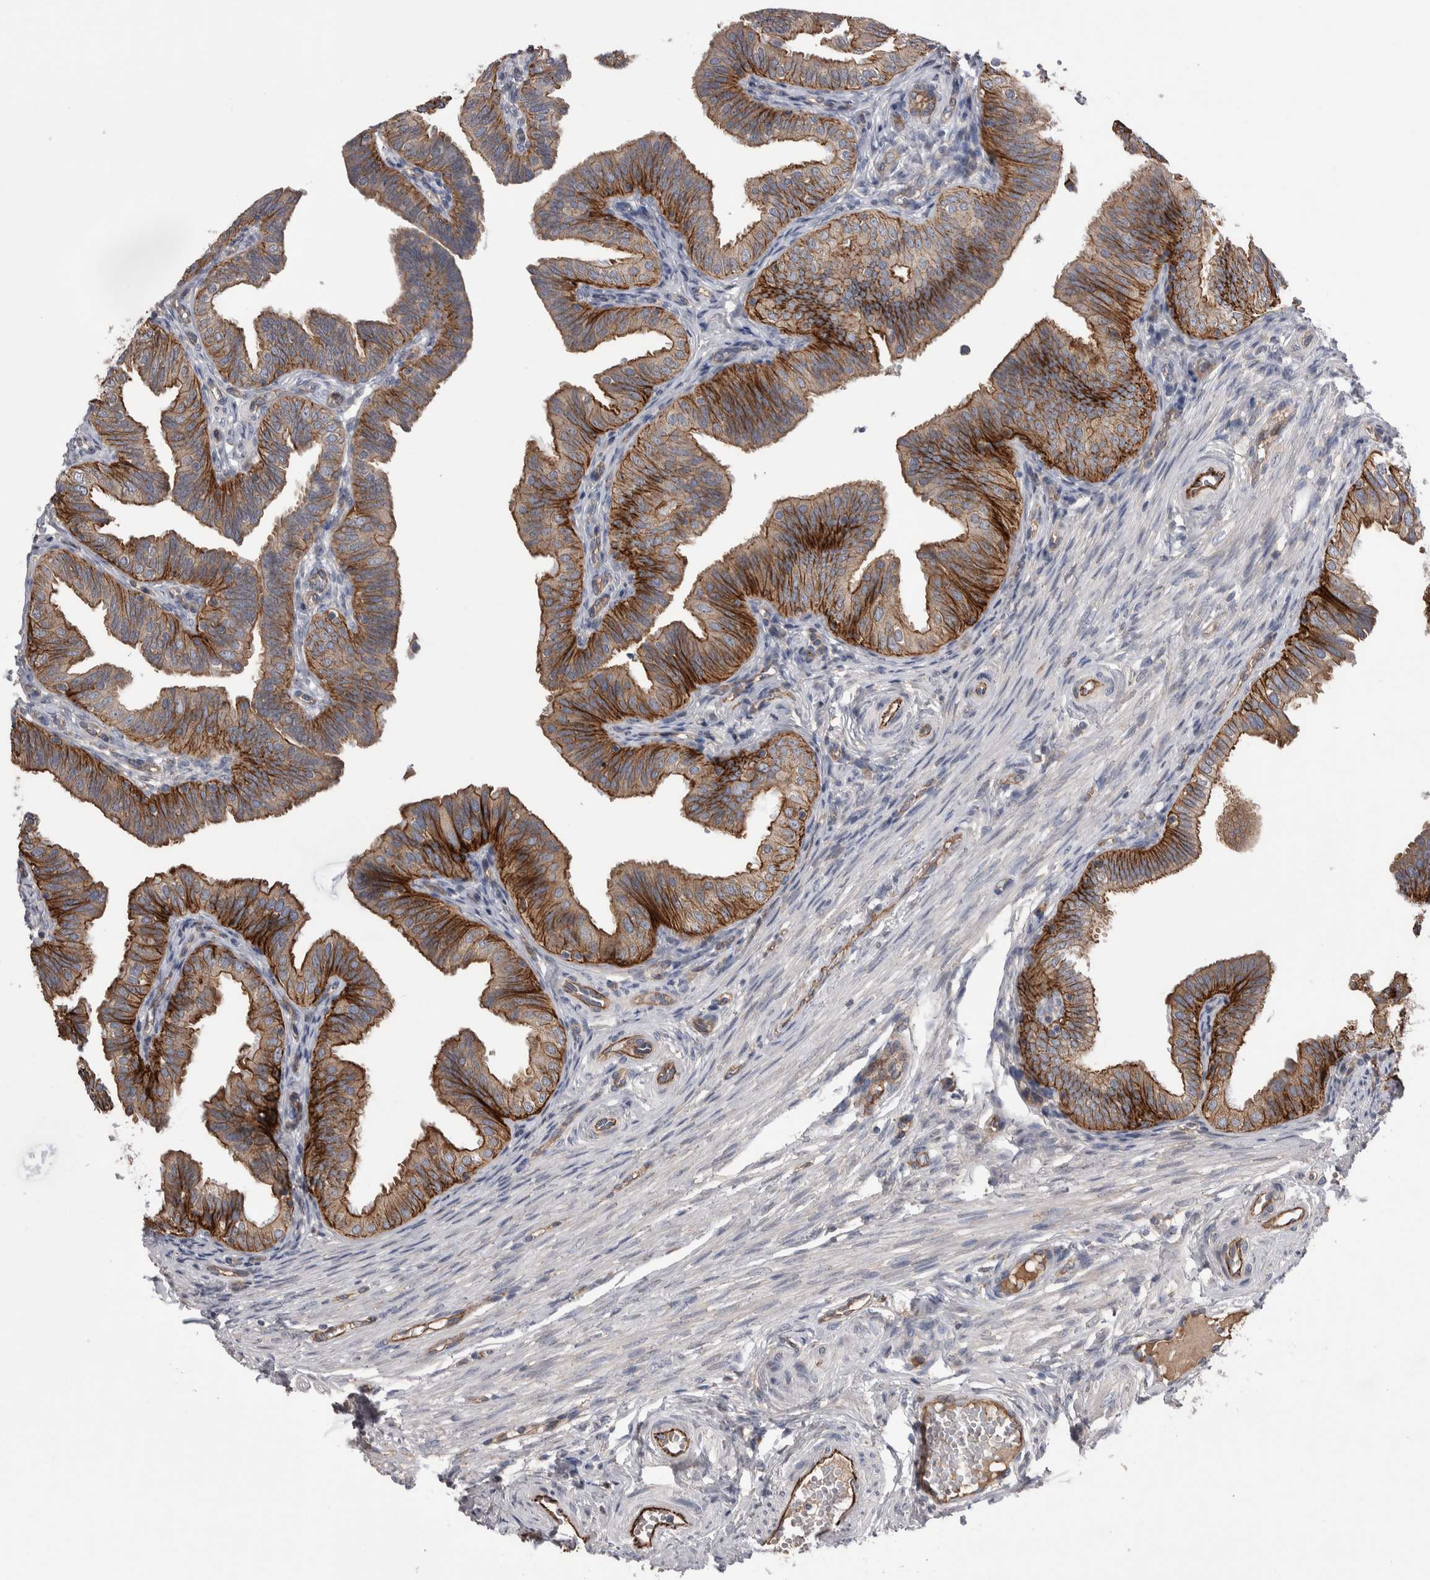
{"staining": {"intensity": "moderate", "quantity": ">75%", "location": "cytoplasmic/membranous"}, "tissue": "fallopian tube", "cell_type": "Glandular cells", "image_type": "normal", "snomed": [{"axis": "morphology", "description": "Normal tissue, NOS"}, {"axis": "topography", "description": "Fallopian tube"}], "caption": "Glandular cells display moderate cytoplasmic/membranous staining in about >75% of cells in benign fallopian tube. The staining was performed using DAB (3,3'-diaminobenzidine), with brown indicating positive protein expression. Nuclei are stained blue with hematoxylin.", "gene": "LIMA1", "patient": {"sex": "female", "age": 35}}